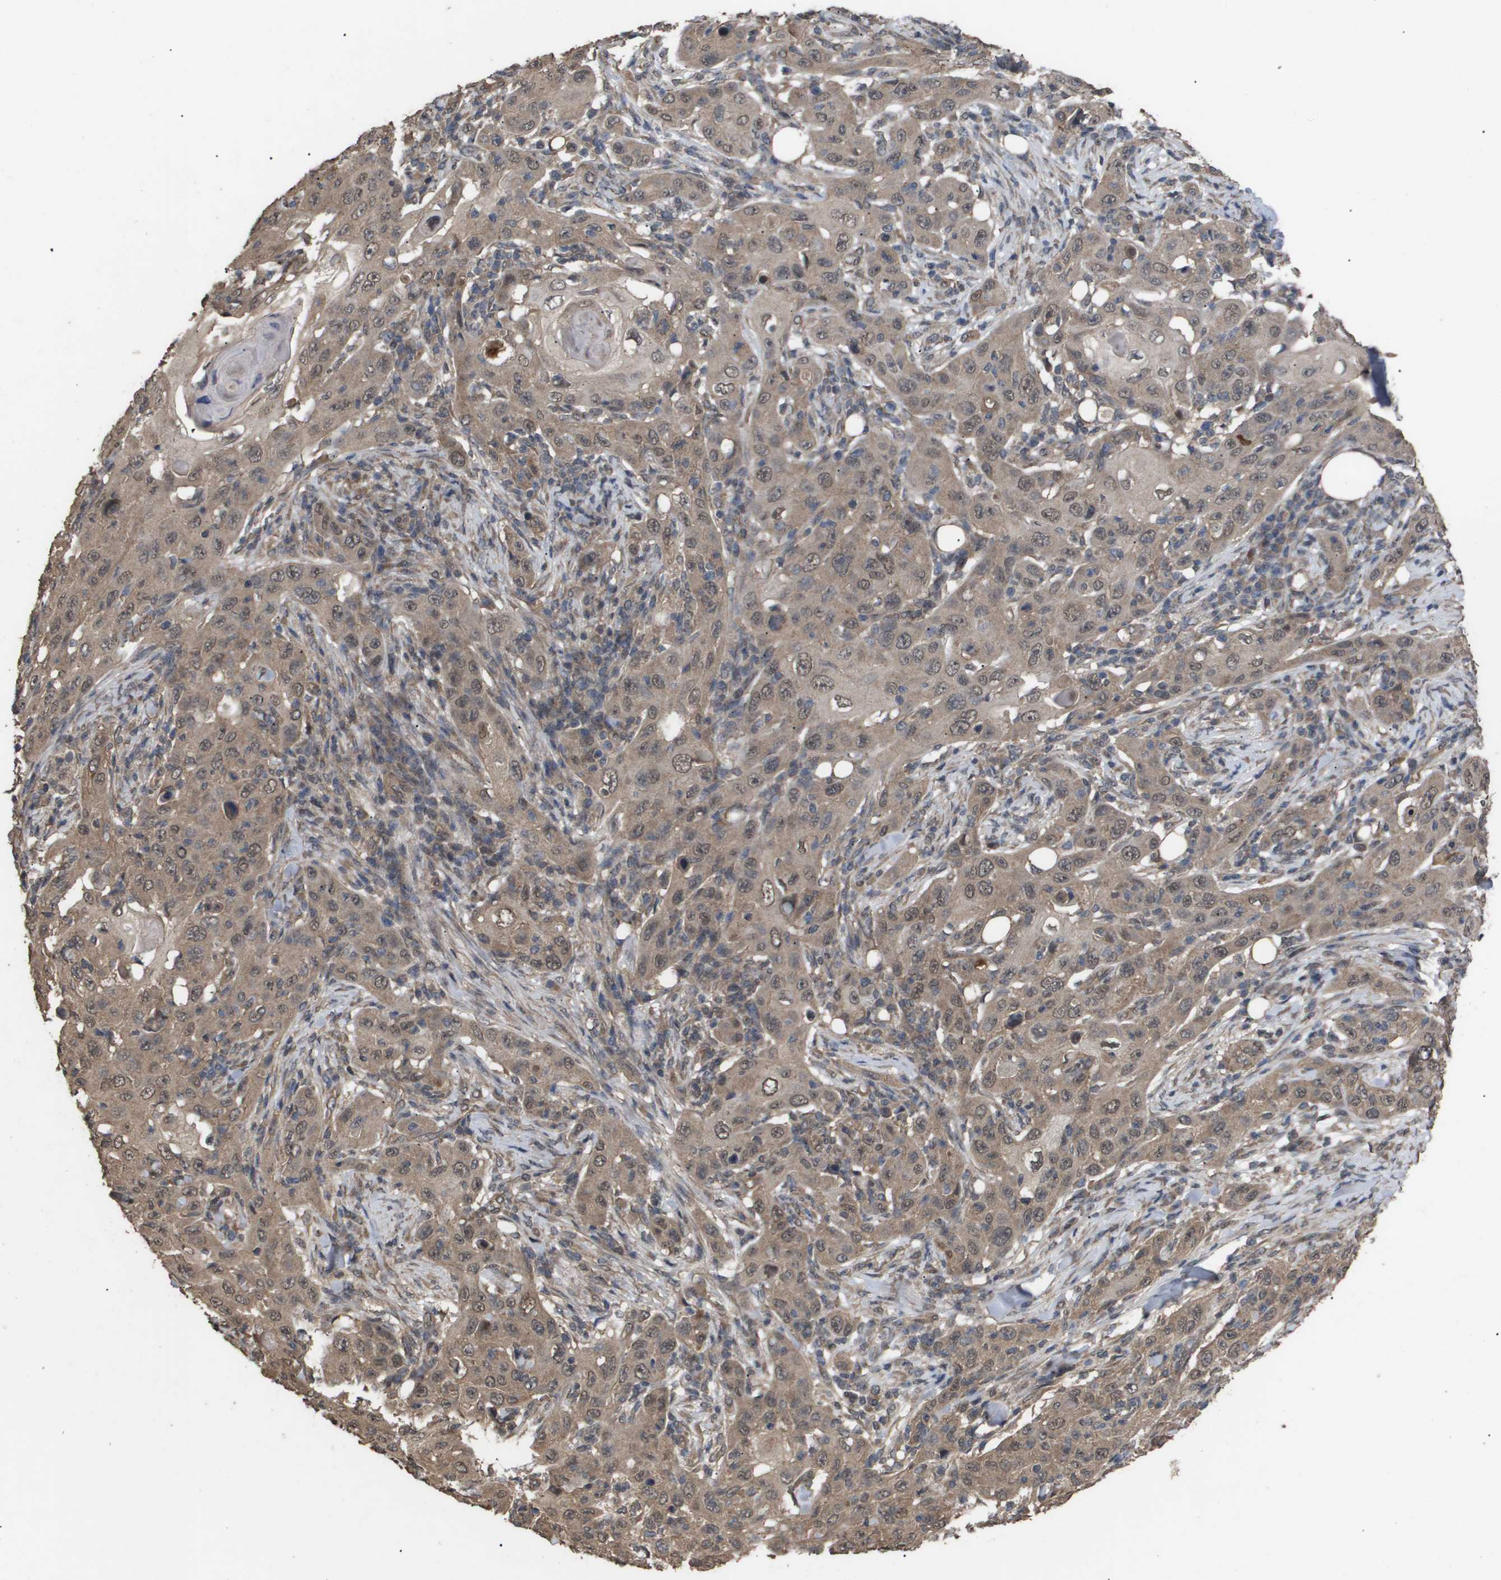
{"staining": {"intensity": "moderate", "quantity": ">75%", "location": "cytoplasmic/membranous"}, "tissue": "skin cancer", "cell_type": "Tumor cells", "image_type": "cancer", "snomed": [{"axis": "morphology", "description": "Squamous cell carcinoma, NOS"}, {"axis": "topography", "description": "Skin"}], "caption": "Tumor cells exhibit medium levels of moderate cytoplasmic/membranous staining in approximately >75% of cells in skin cancer.", "gene": "CUL5", "patient": {"sex": "female", "age": 88}}